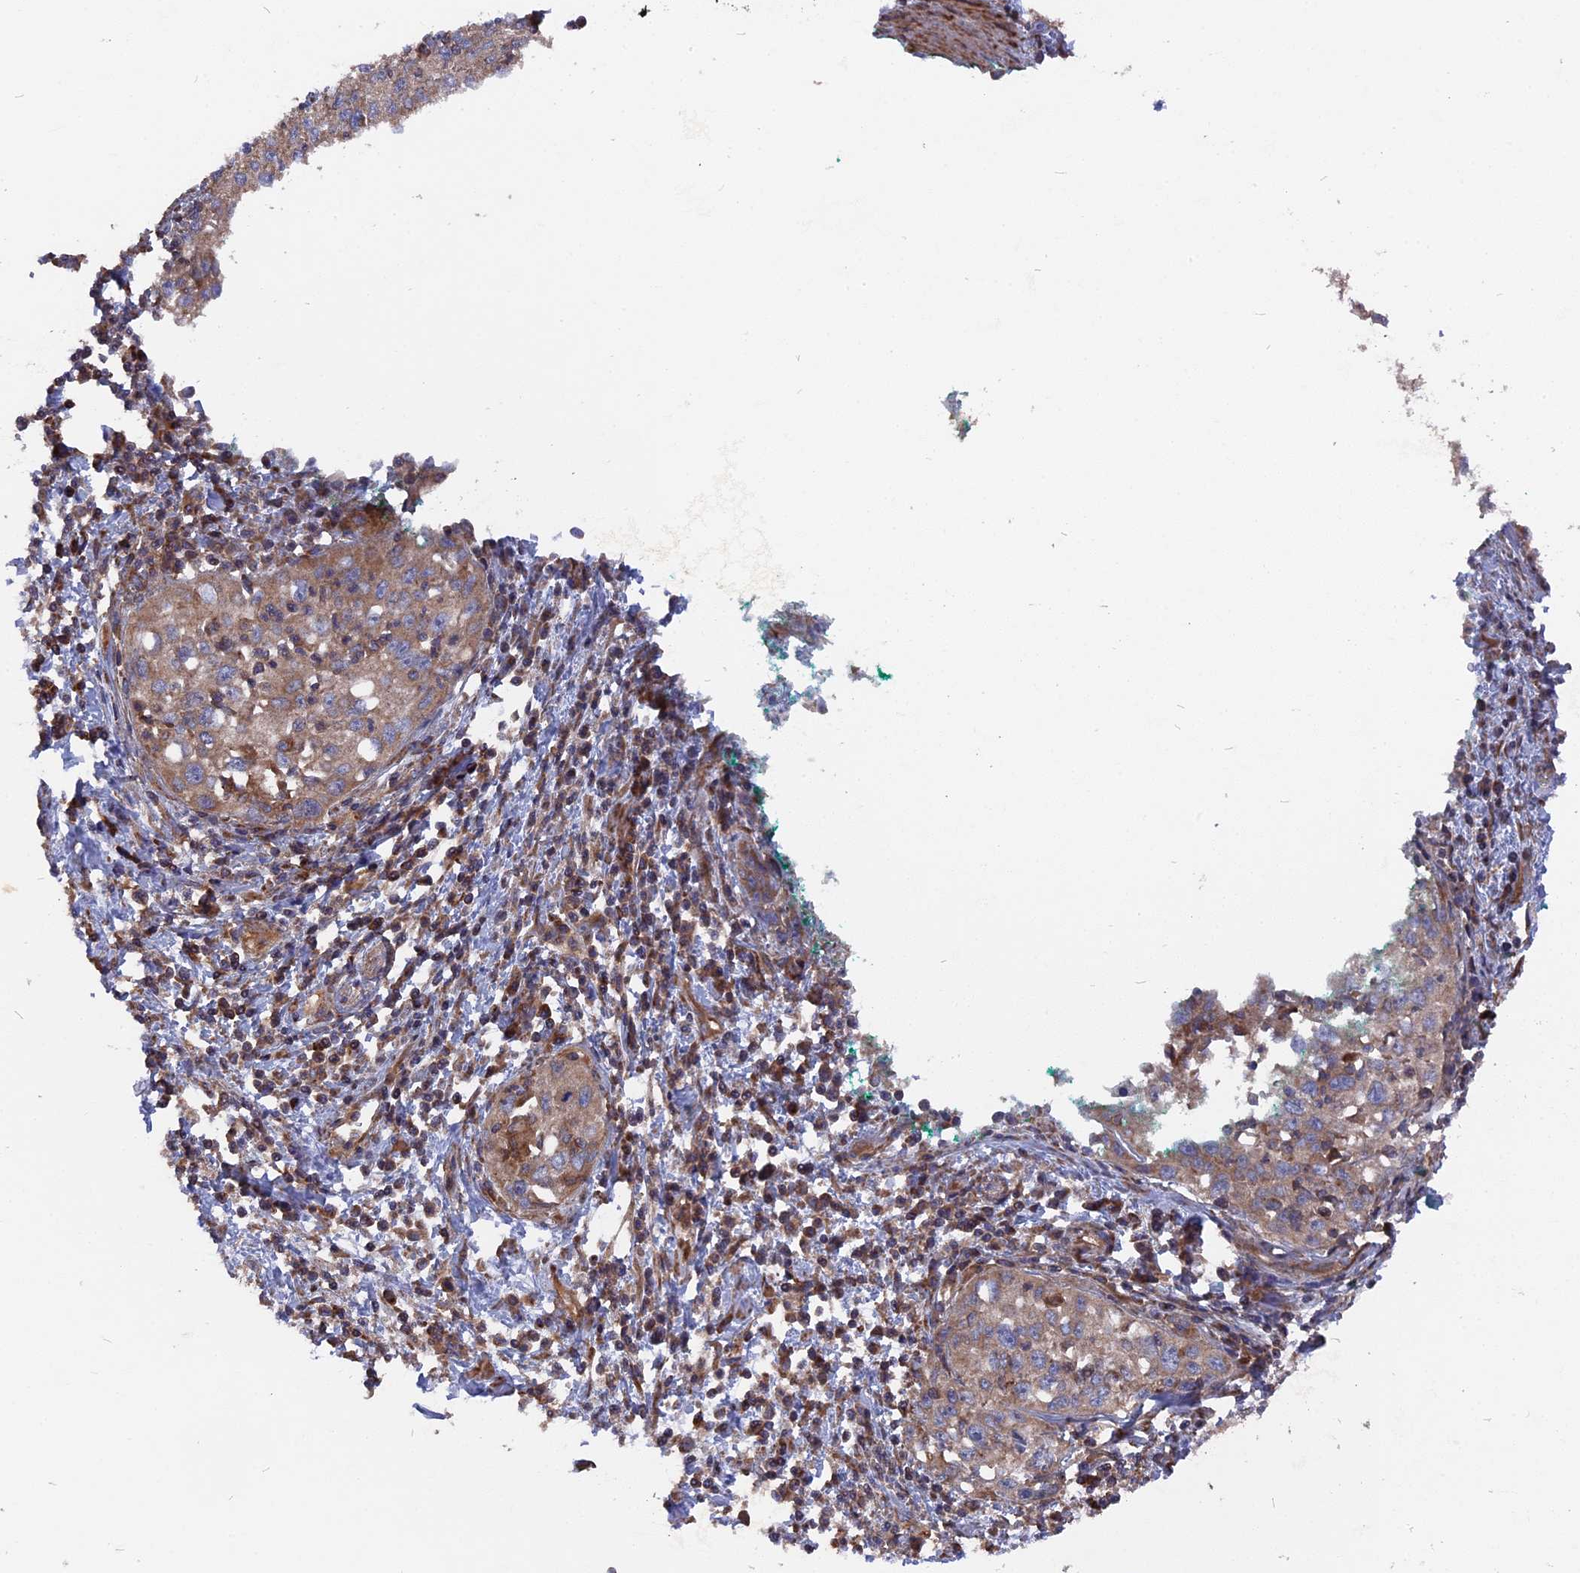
{"staining": {"intensity": "weak", "quantity": ">75%", "location": "cytoplasmic/membranous"}, "tissue": "cervical cancer", "cell_type": "Tumor cells", "image_type": "cancer", "snomed": [{"axis": "morphology", "description": "Squamous cell carcinoma, NOS"}, {"axis": "topography", "description": "Cervix"}], "caption": "Cervical cancer (squamous cell carcinoma) stained with immunohistochemistry displays weak cytoplasmic/membranous expression in about >75% of tumor cells. Immunohistochemistry (ihc) stains the protein of interest in brown and the nuclei are stained blue.", "gene": "TELO2", "patient": {"sex": "female", "age": 57}}